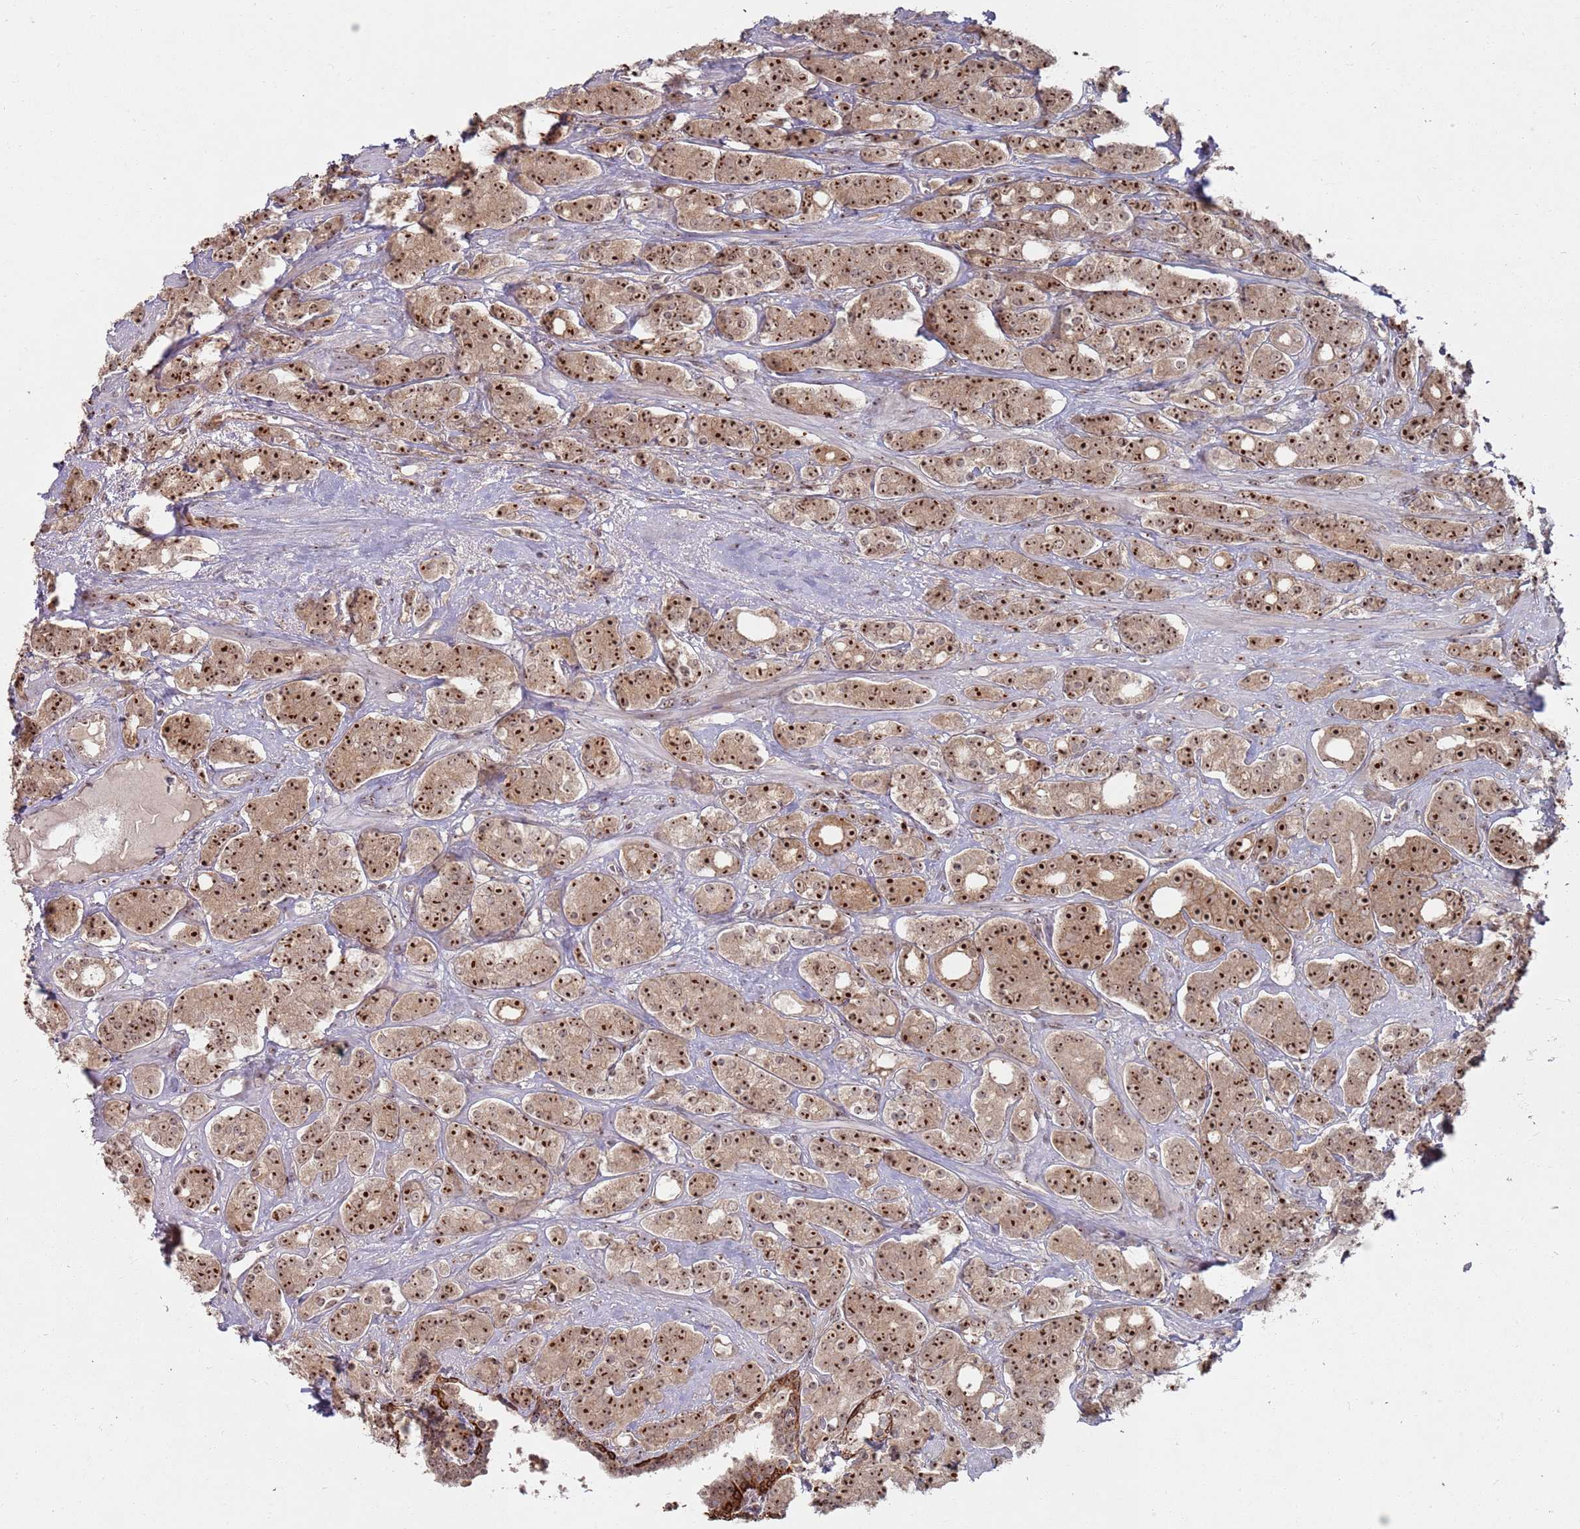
{"staining": {"intensity": "strong", "quantity": ">75%", "location": "nuclear"}, "tissue": "prostate cancer", "cell_type": "Tumor cells", "image_type": "cancer", "snomed": [{"axis": "morphology", "description": "Adenocarcinoma, High grade"}, {"axis": "topography", "description": "Prostate"}], "caption": "Tumor cells demonstrate high levels of strong nuclear positivity in about >75% of cells in human adenocarcinoma (high-grade) (prostate). The protein is stained brown, and the nuclei are stained in blue (DAB (3,3'-diaminobenzidine) IHC with brightfield microscopy, high magnification).", "gene": "UTP11", "patient": {"sex": "male", "age": 62}}